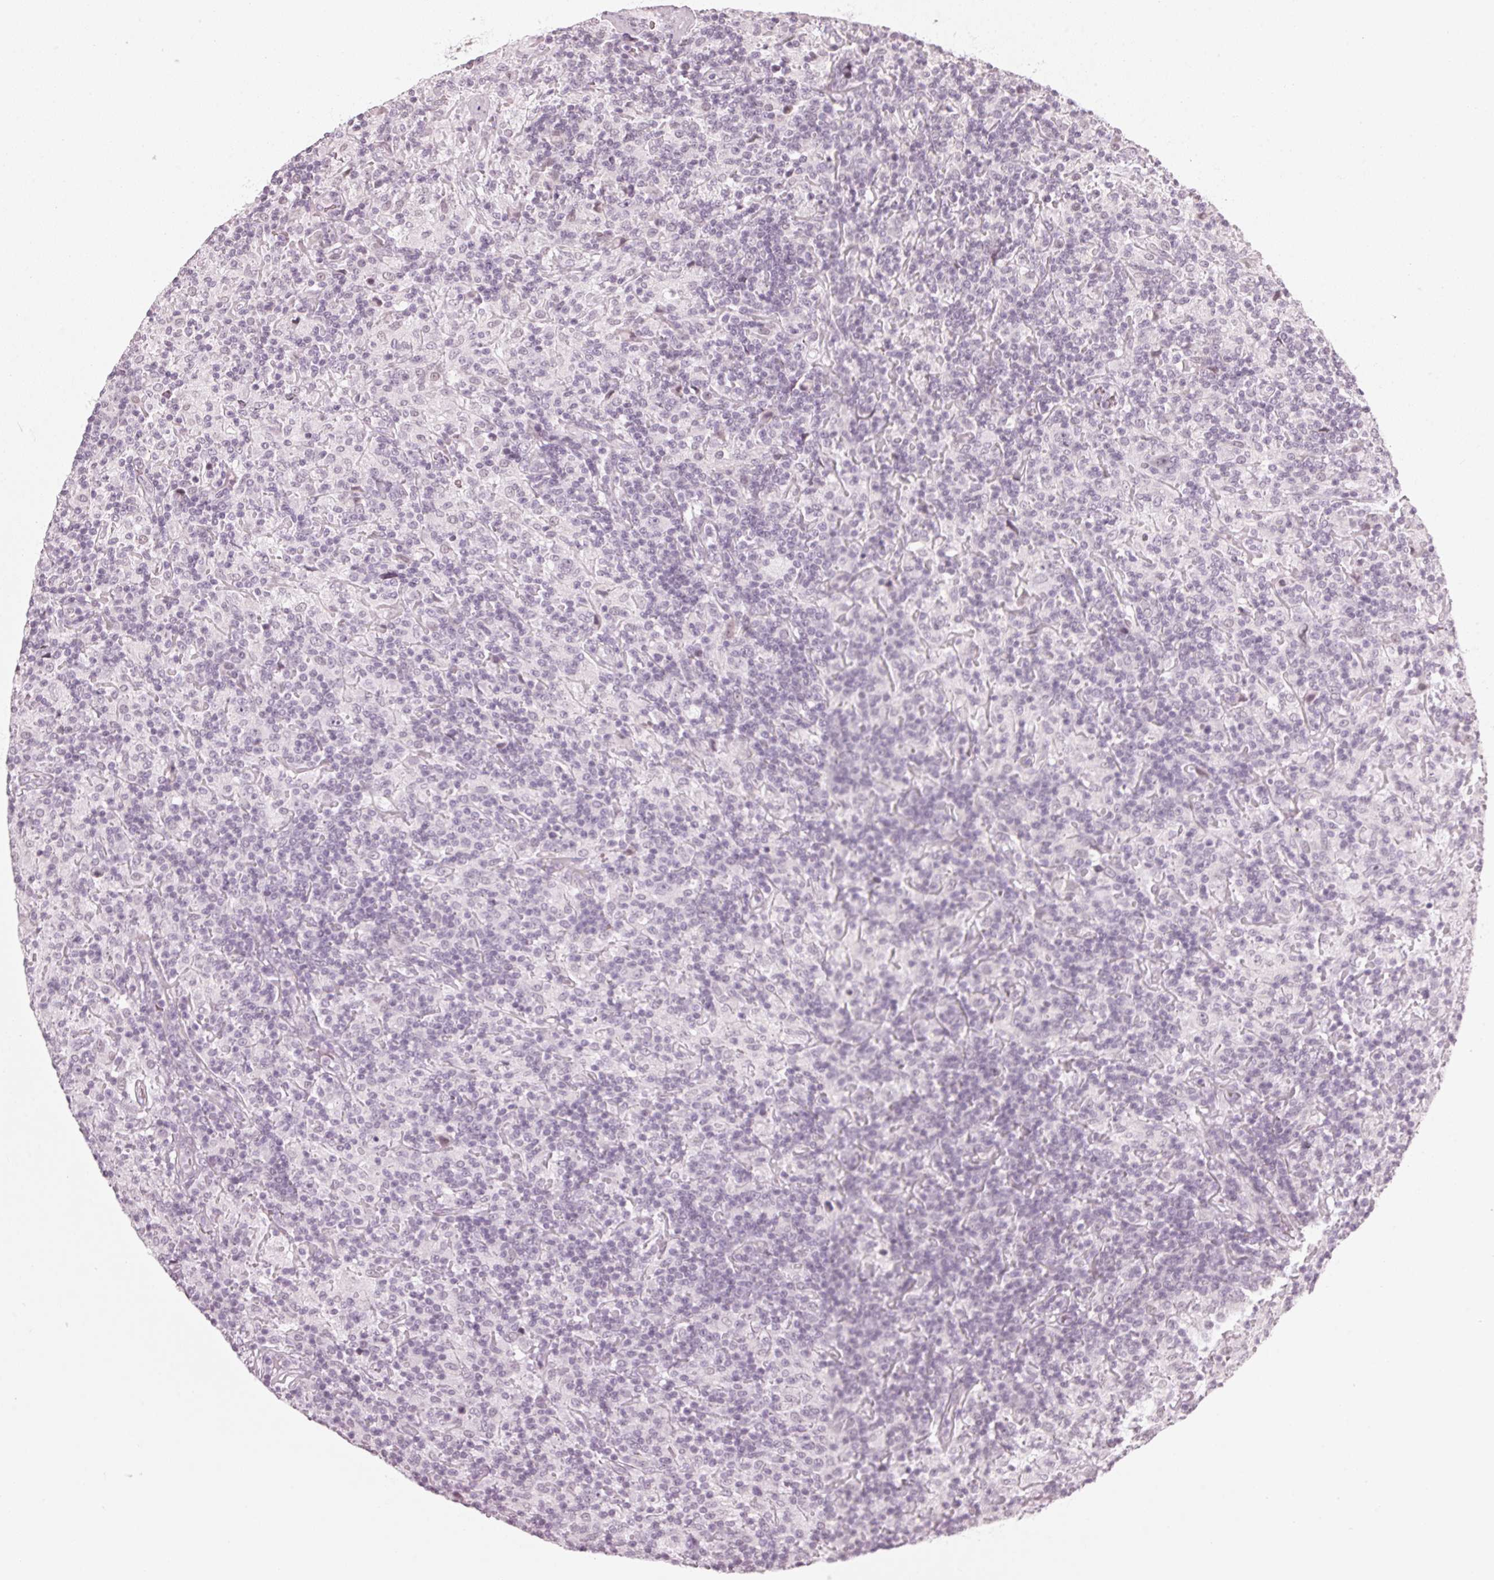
{"staining": {"intensity": "negative", "quantity": "none", "location": "none"}, "tissue": "lymphoma", "cell_type": "Tumor cells", "image_type": "cancer", "snomed": [{"axis": "morphology", "description": "Hodgkin's disease, NOS"}, {"axis": "topography", "description": "Lymph node"}], "caption": "A high-resolution histopathology image shows IHC staining of Hodgkin's disease, which displays no significant expression in tumor cells.", "gene": "DNAJC6", "patient": {"sex": "male", "age": 70}}